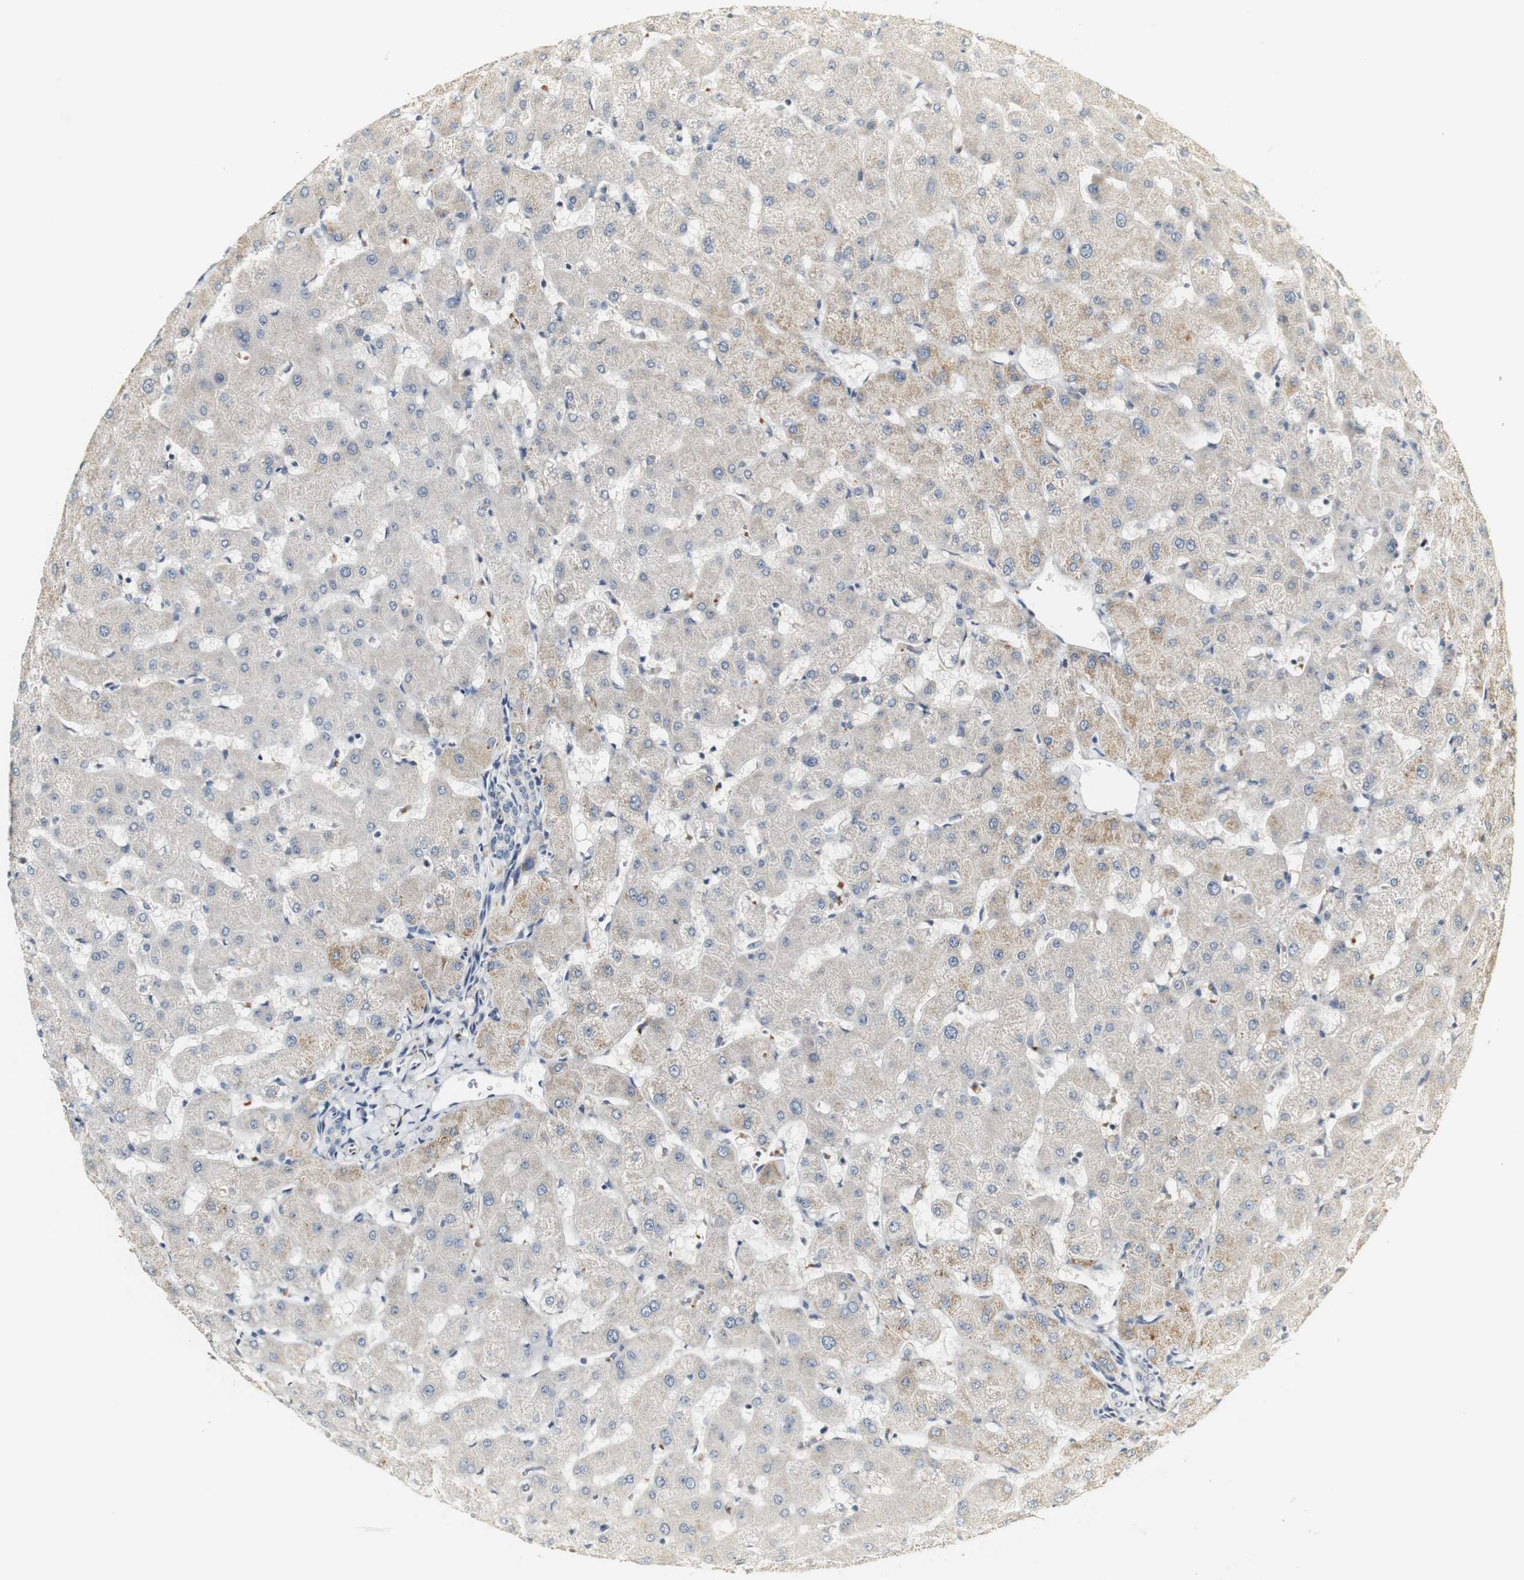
{"staining": {"intensity": "negative", "quantity": "none", "location": "none"}, "tissue": "liver", "cell_type": "Cholangiocytes", "image_type": "normal", "snomed": [{"axis": "morphology", "description": "Normal tissue, NOS"}, {"axis": "topography", "description": "Liver"}], "caption": "High power microscopy image of an IHC histopathology image of benign liver, revealing no significant positivity in cholangiocytes.", "gene": "SYT7", "patient": {"sex": "female", "age": 63}}